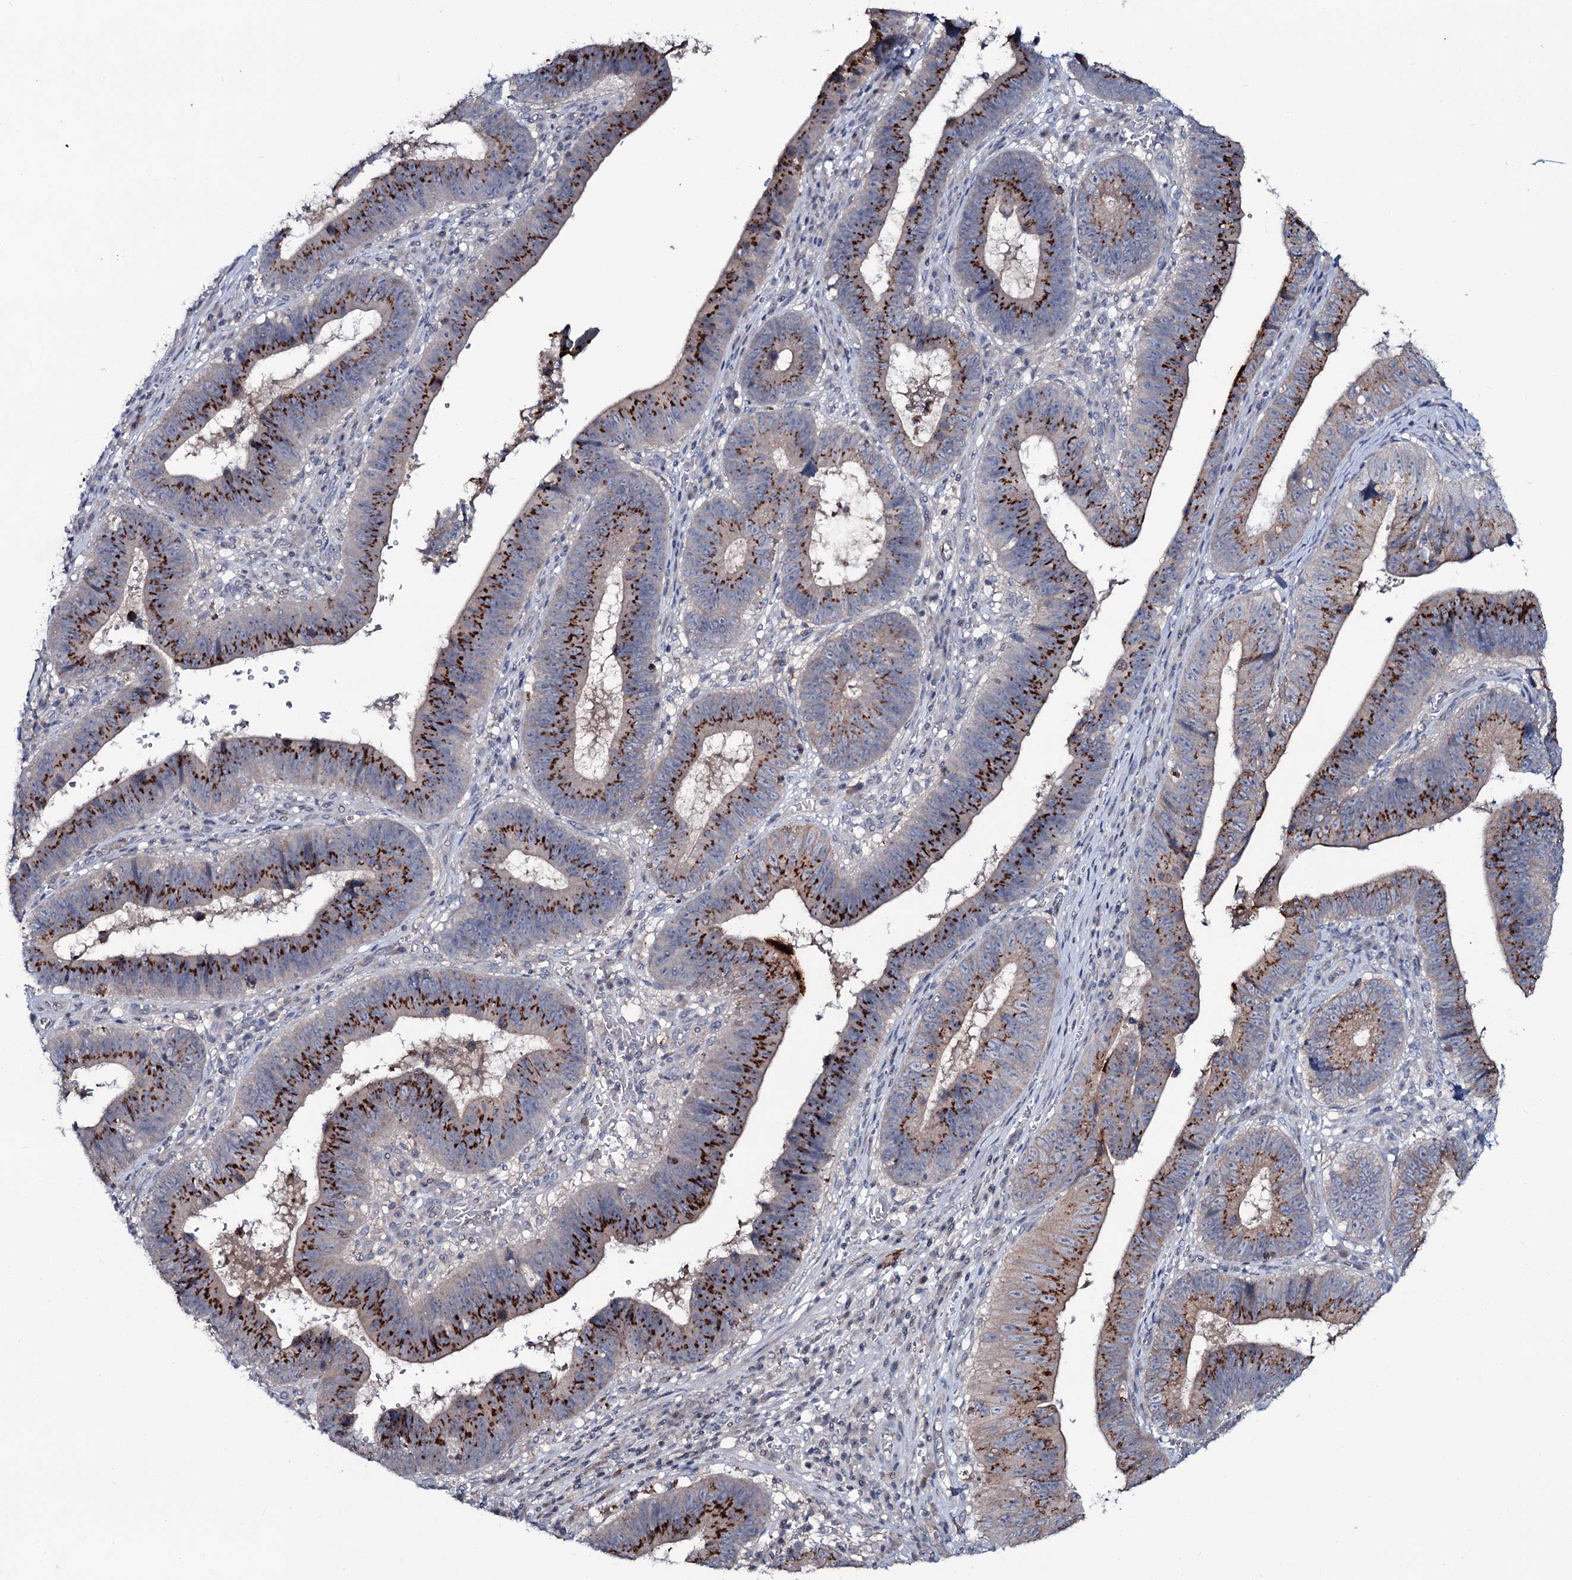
{"staining": {"intensity": "strong", "quantity": "25%-75%", "location": "cytoplasmic/membranous"}, "tissue": "stomach cancer", "cell_type": "Tumor cells", "image_type": "cancer", "snomed": [{"axis": "morphology", "description": "Adenocarcinoma, NOS"}, {"axis": "topography", "description": "Stomach"}], "caption": "This is a photomicrograph of immunohistochemistry staining of stomach adenocarcinoma, which shows strong expression in the cytoplasmic/membranous of tumor cells.", "gene": "SNAP23", "patient": {"sex": "male", "age": 59}}